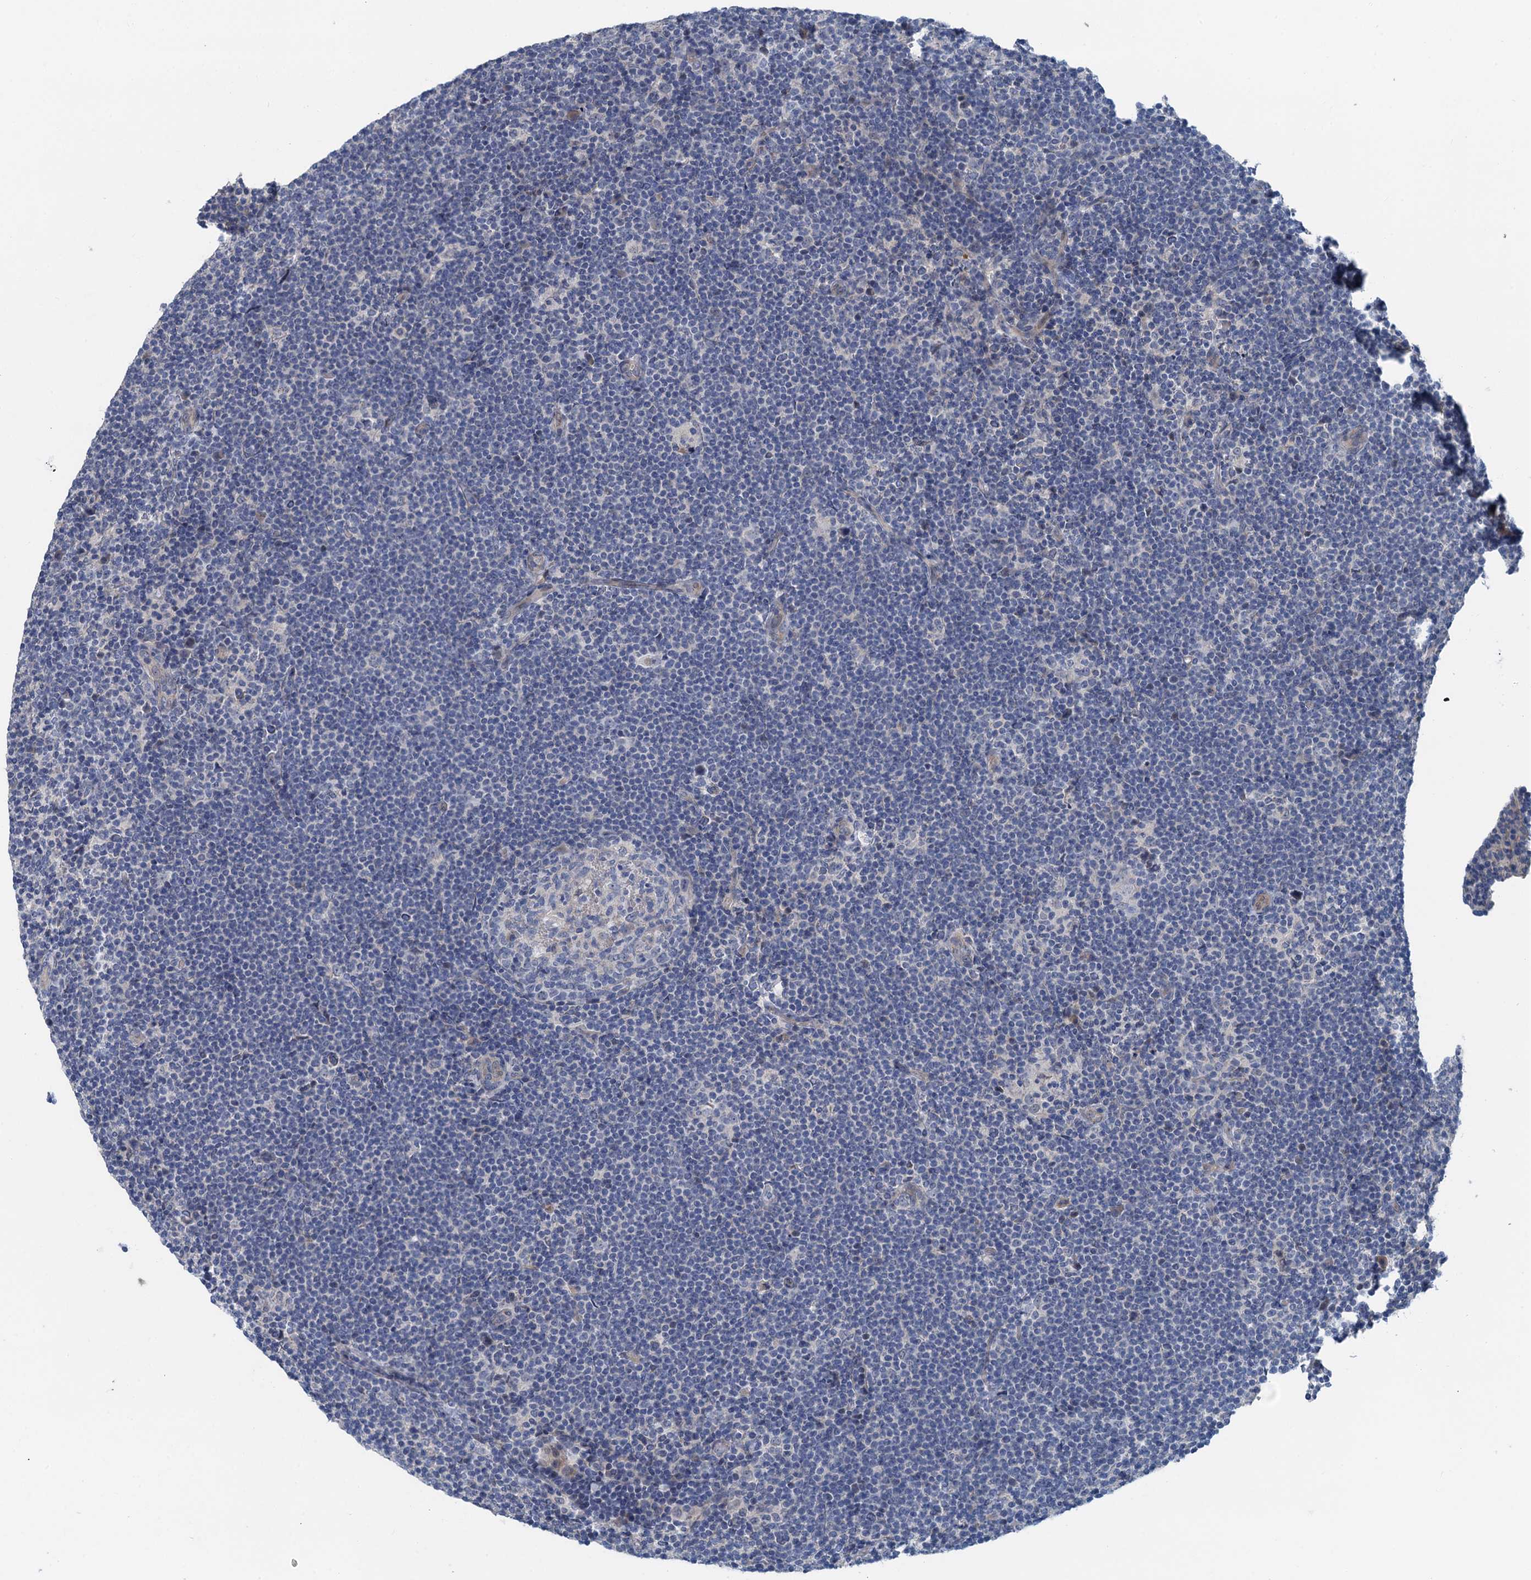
{"staining": {"intensity": "negative", "quantity": "none", "location": "none"}, "tissue": "lymphoma", "cell_type": "Tumor cells", "image_type": "cancer", "snomed": [{"axis": "morphology", "description": "Hodgkin's disease, NOS"}, {"axis": "topography", "description": "Lymph node"}], "caption": "The micrograph reveals no staining of tumor cells in lymphoma.", "gene": "MYO16", "patient": {"sex": "female", "age": 57}}